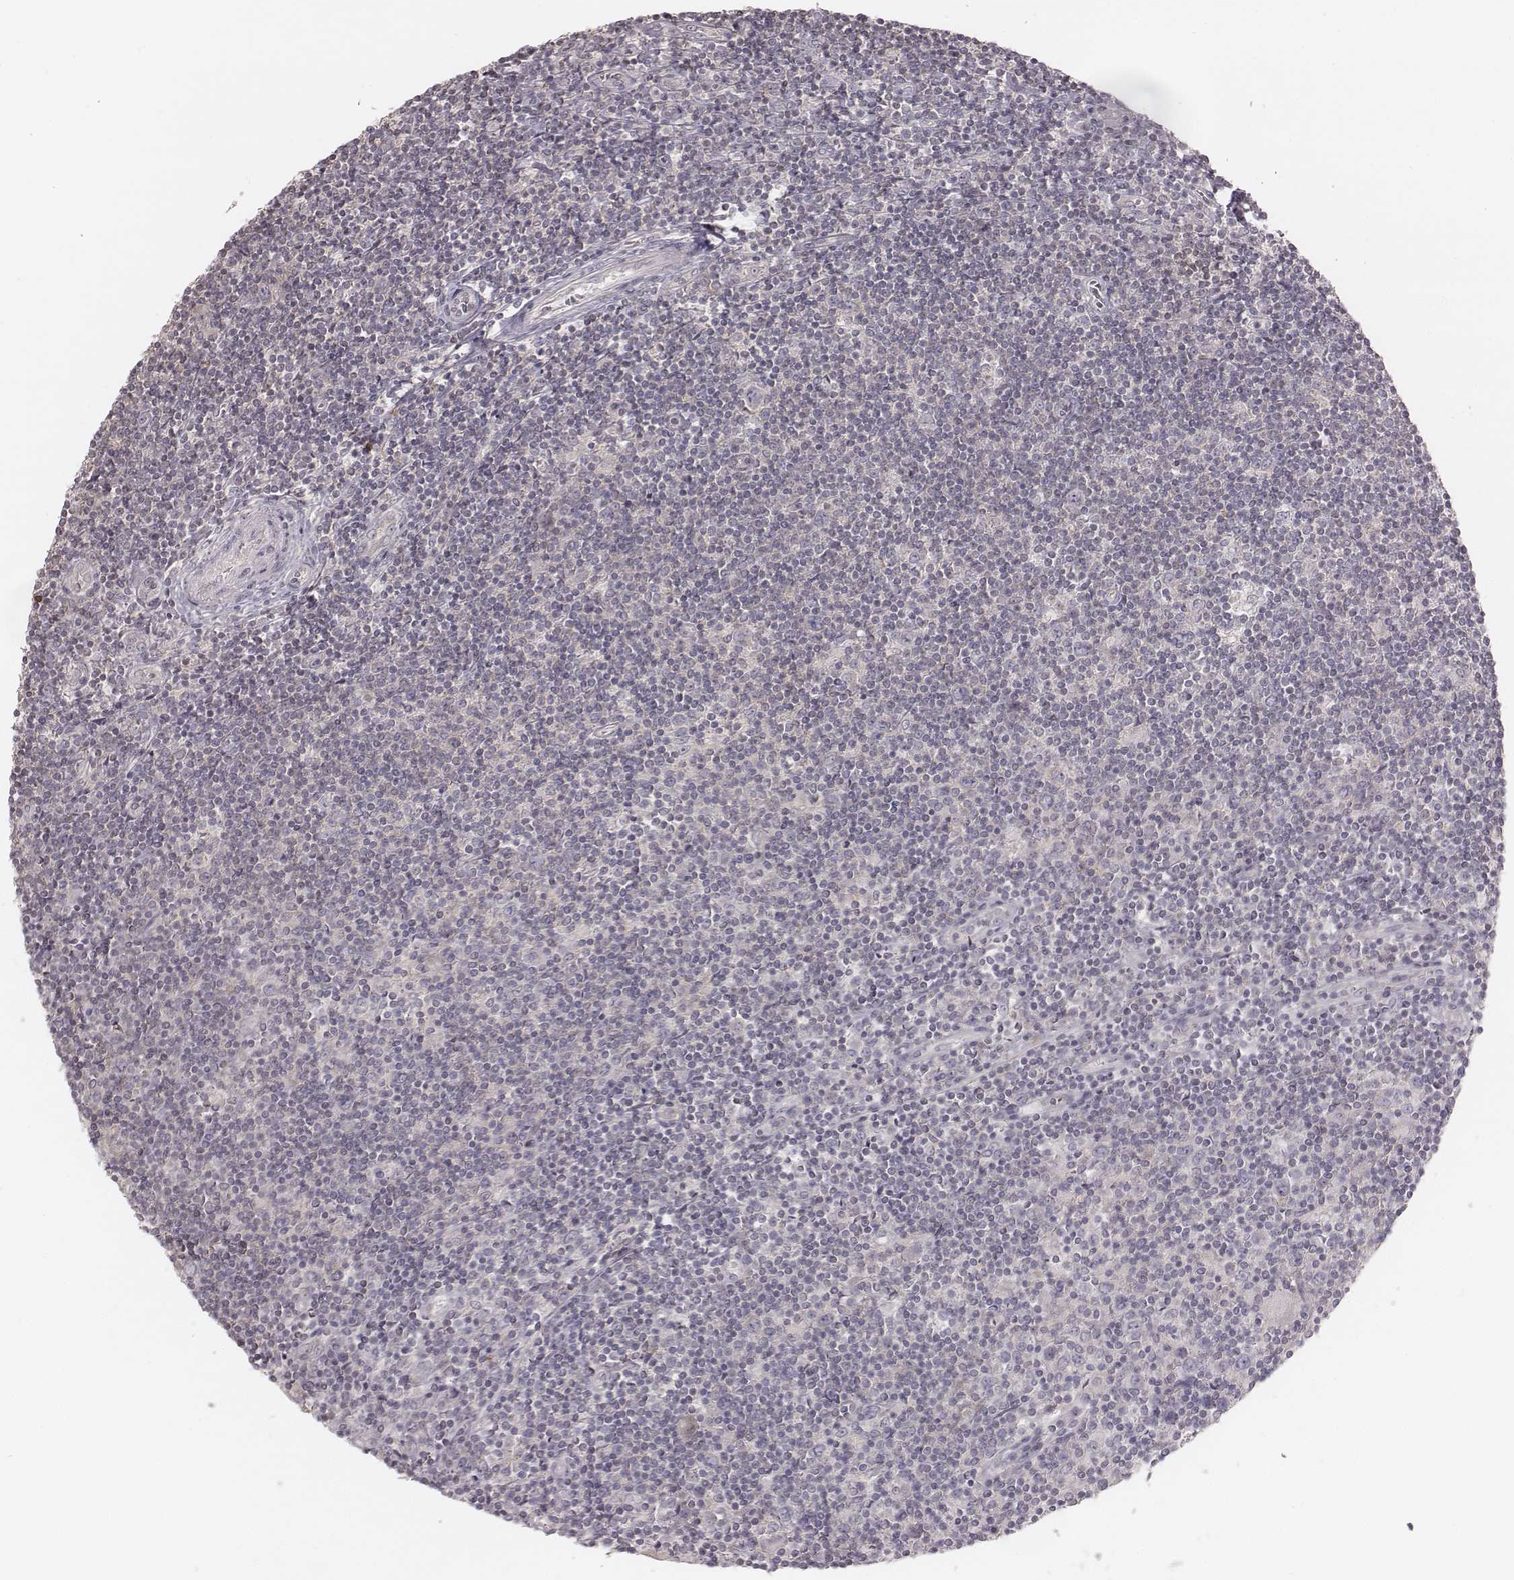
{"staining": {"intensity": "negative", "quantity": "none", "location": "none"}, "tissue": "lymphoma", "cell_type": "Tumor cells", "image_type": "cancer", "snomed": [{"axis": "morphology", "description": "Hodgkin's disease, NOS"}, {"axis": "topography", "description": "Lymph node"}], "caption": "Tumor cells show no significant expression in lymphoma.", "gene": "TDRD5", "patient": {"sex": "male", "age": 40}}